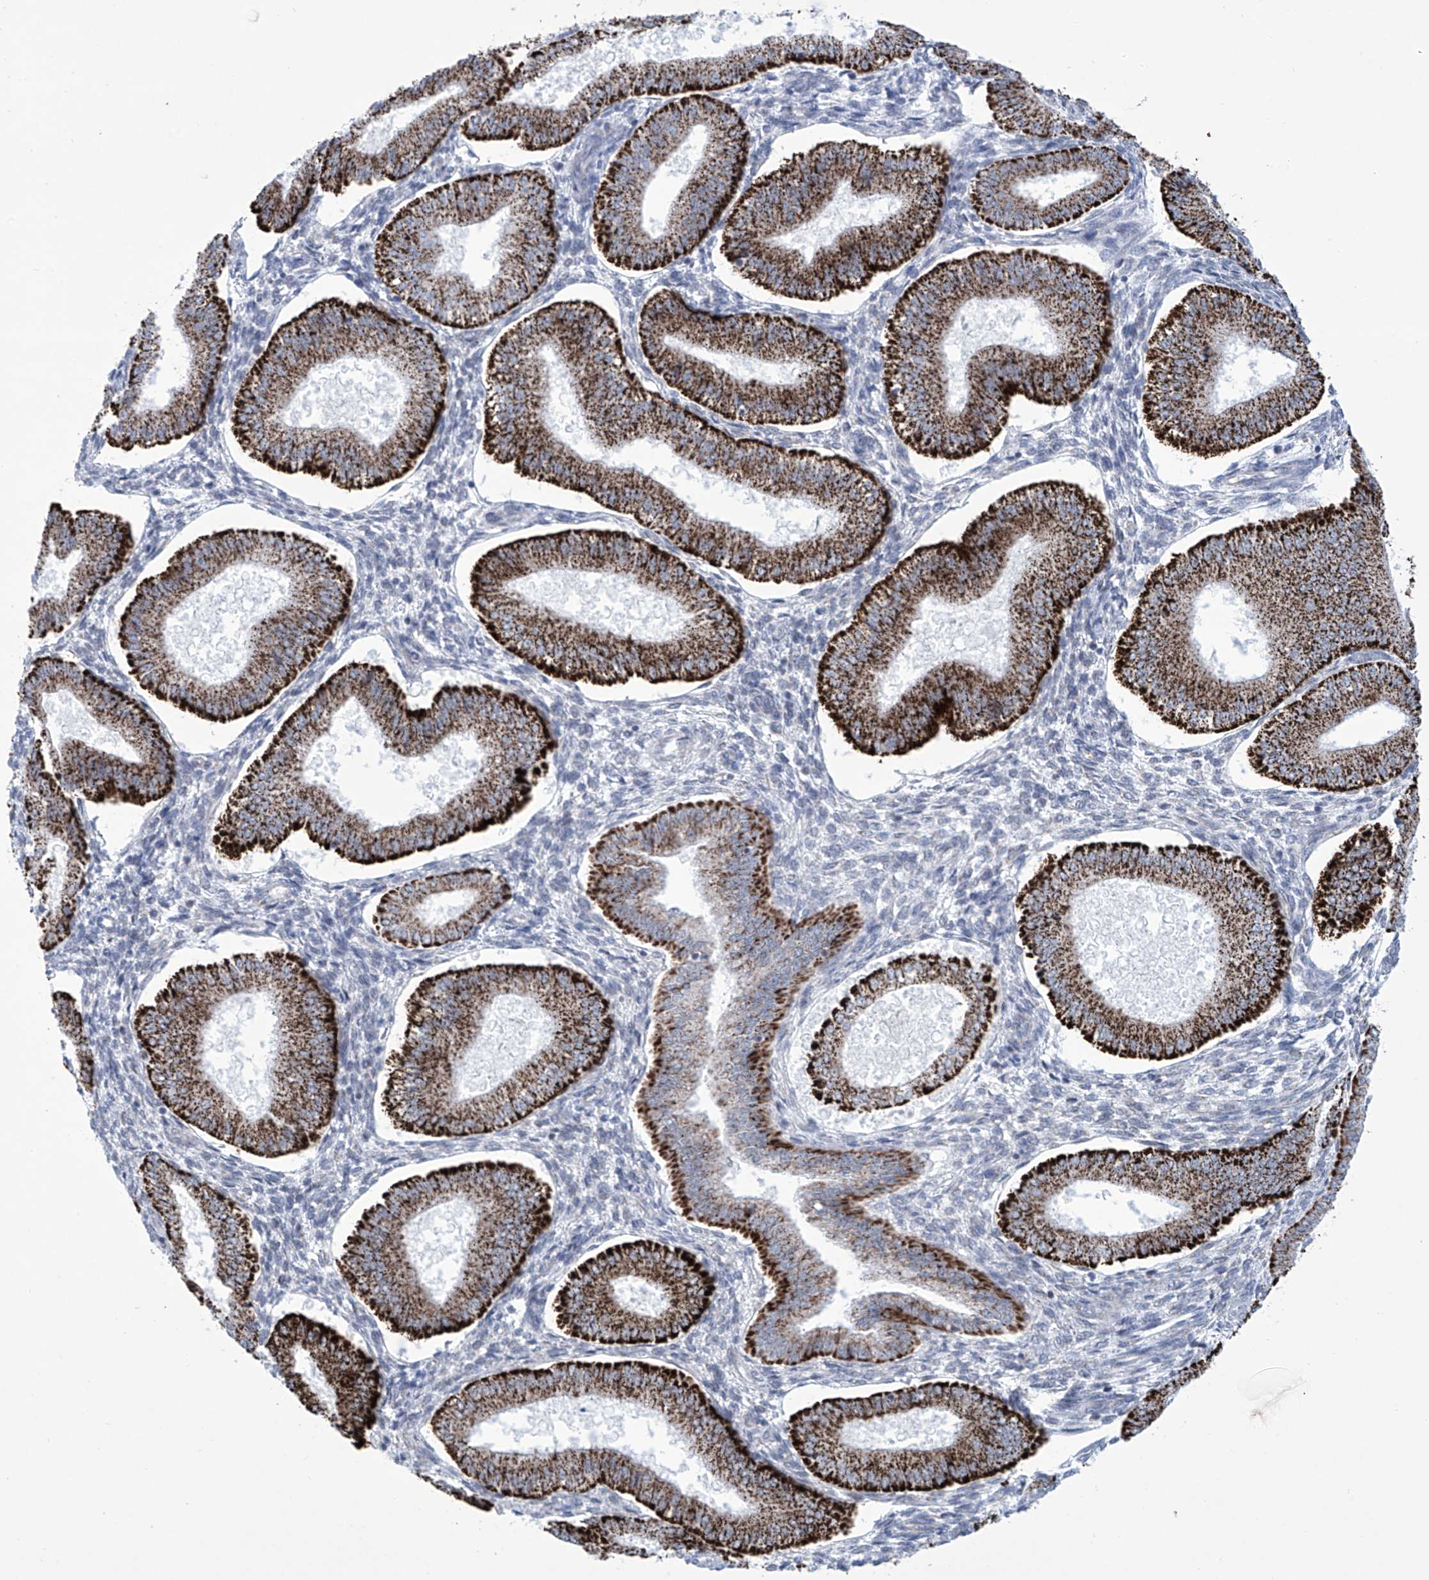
{"staining": {"intensity": "negative", "quantity": "none", "location": "none"}, "tissue": "endometrium", "cell_type": "Cells in endometrial stroma", "image_type": "normal", "snomed": [{"axis": "morphology", "description": "Normal tissue, NOS"}, {"axis": "topography", "description": "Endometrium"}], "caption": "Immunohistochemistry (IHC) histopathology image of normal endometrium stained for a protein (brown), which reveals no staining in cells in endometrial stroma.", "gene": "ALDH6A1", "patient": {"sex": "female", "age": 39}}